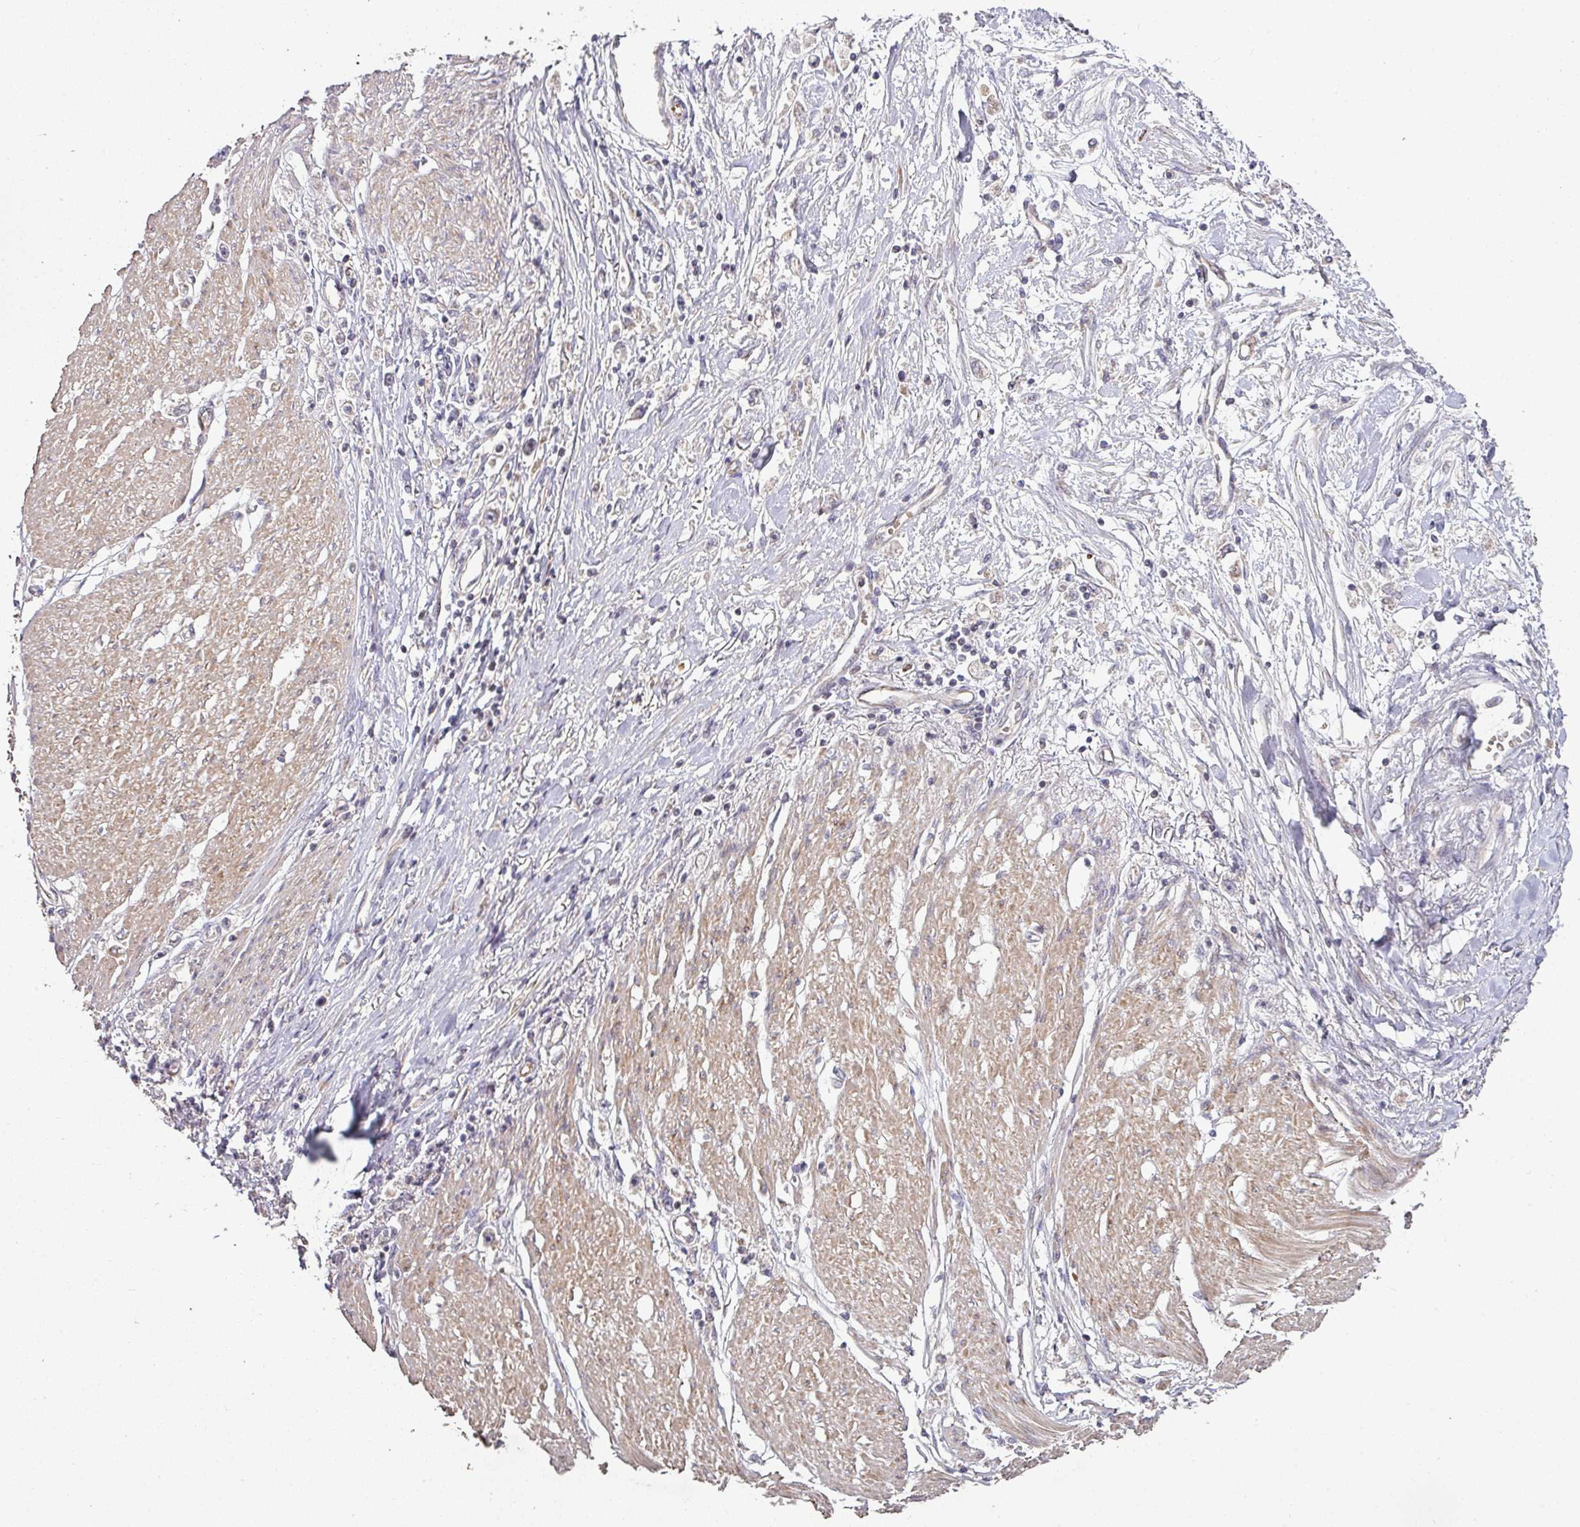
{"staining": {"intensity": "negative", "quantity": "none", "location": "none"}, "tissue": "stomach cancer", "cell_type": "Tumor cells", "image_type": "cancer", "snomed": [{"axis": "morphology", "description": "Adenocarcinoma, NOS"}, {"axis": "topography", "description": "Stomach"}], "caption": "DAB immunohistochemical staining of human stomach adenocarcinoma shows no significant staining in tumor cells.", "gene": "RPL23A", "patient": {"sex": "female", "age": 59}}